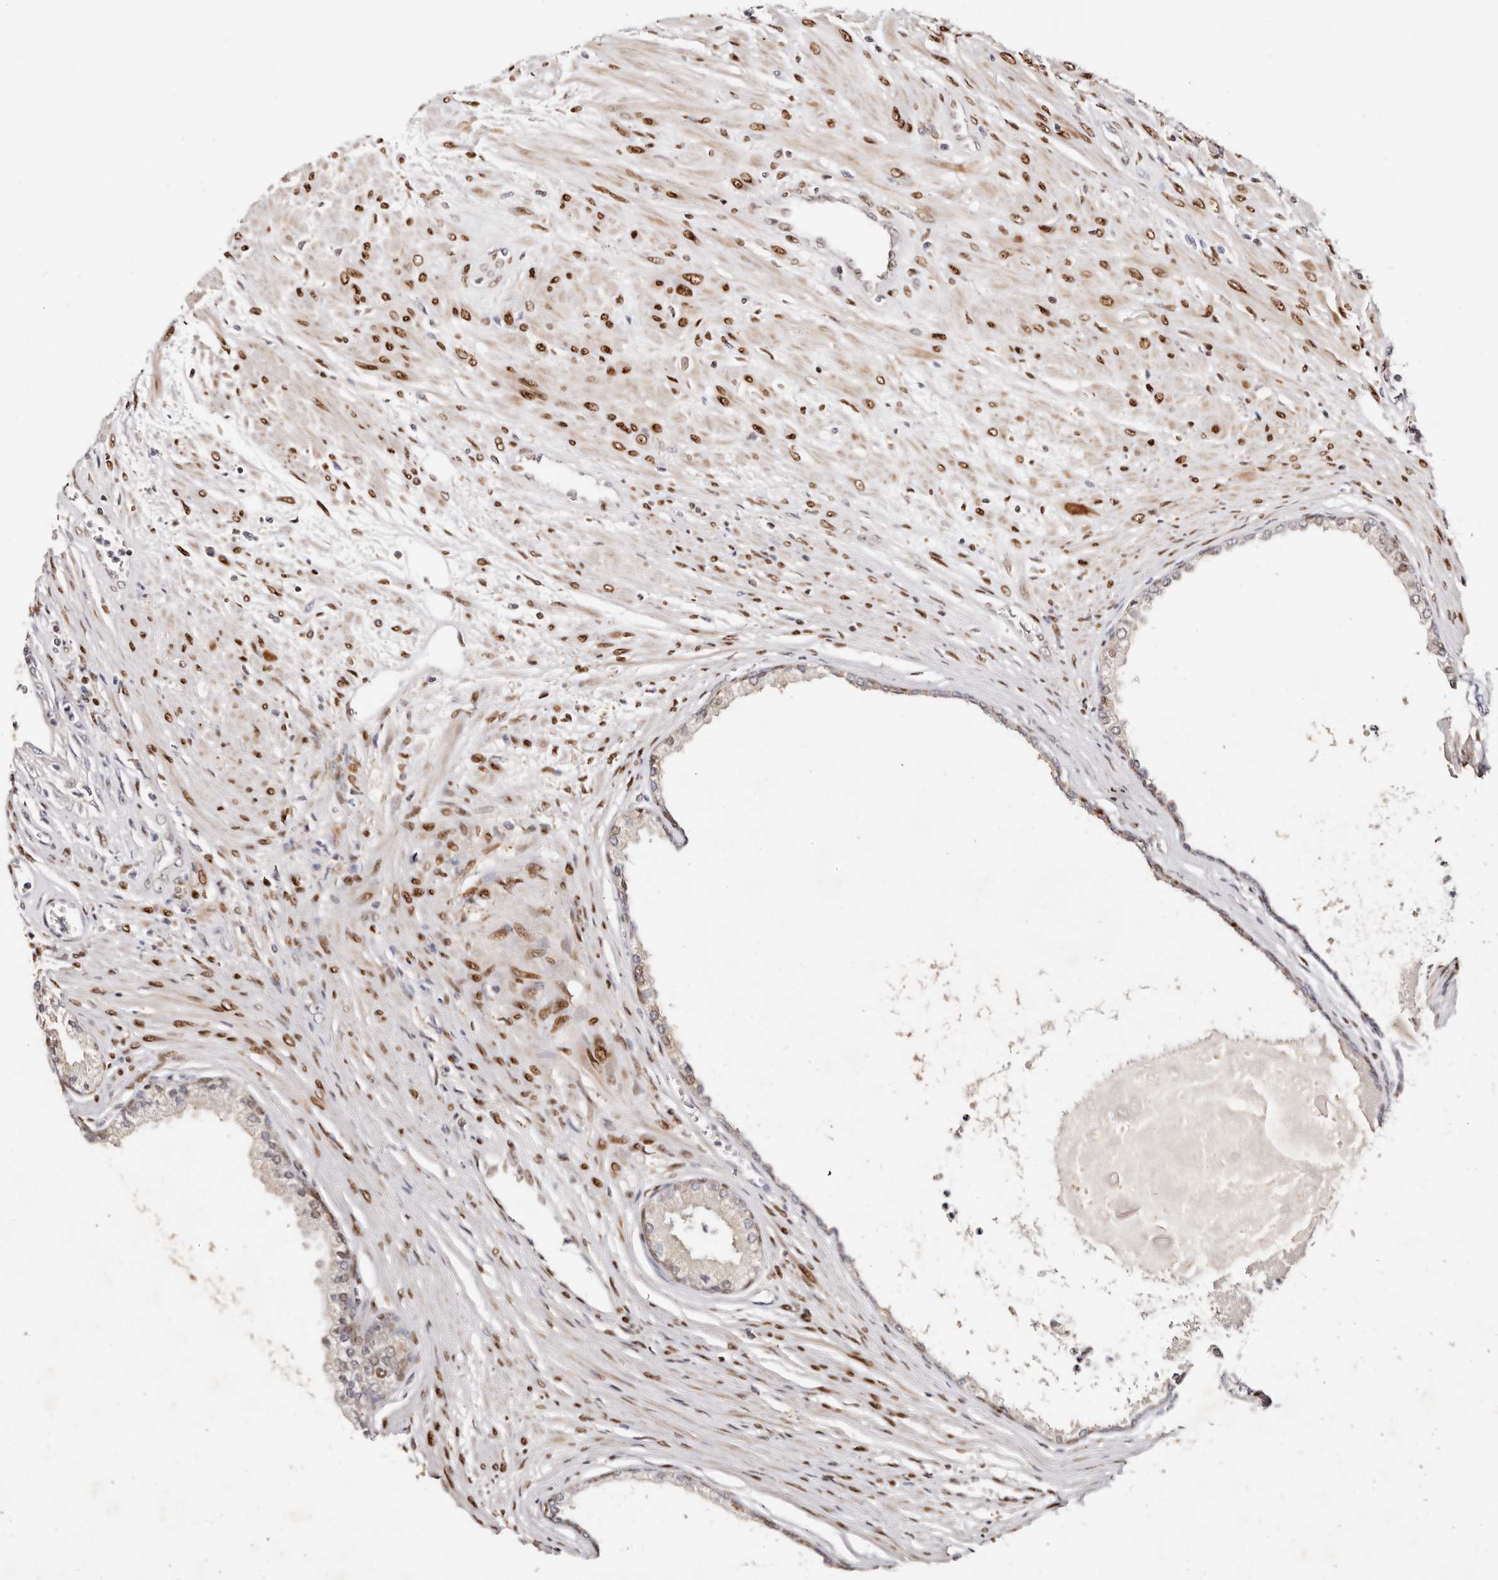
{"staining": {"intensity": "negative", "quantity": "none", "location": "none"}, "tissue": "prostate cancer", "cell_type": "Tumor cells", "image_type": "cancer", "snomed": [{"axis": "morphology", "description": "Normal tissue, NOS"}, {"axis": "morphology", "description": "Adenocarcinoma, Low grade"}, {"axis": "topography", "description": "Prostate"}, {"axis": "topography", "description": "Peripheral nerve tissue"}], "caption": "An image of adenocarcinoma (low-grade) (prostate) stained for a protein reveals no brown staining in tumor cells.", "gene": "IQGAP3", "patient": {"sex": "male", "age": 71}}